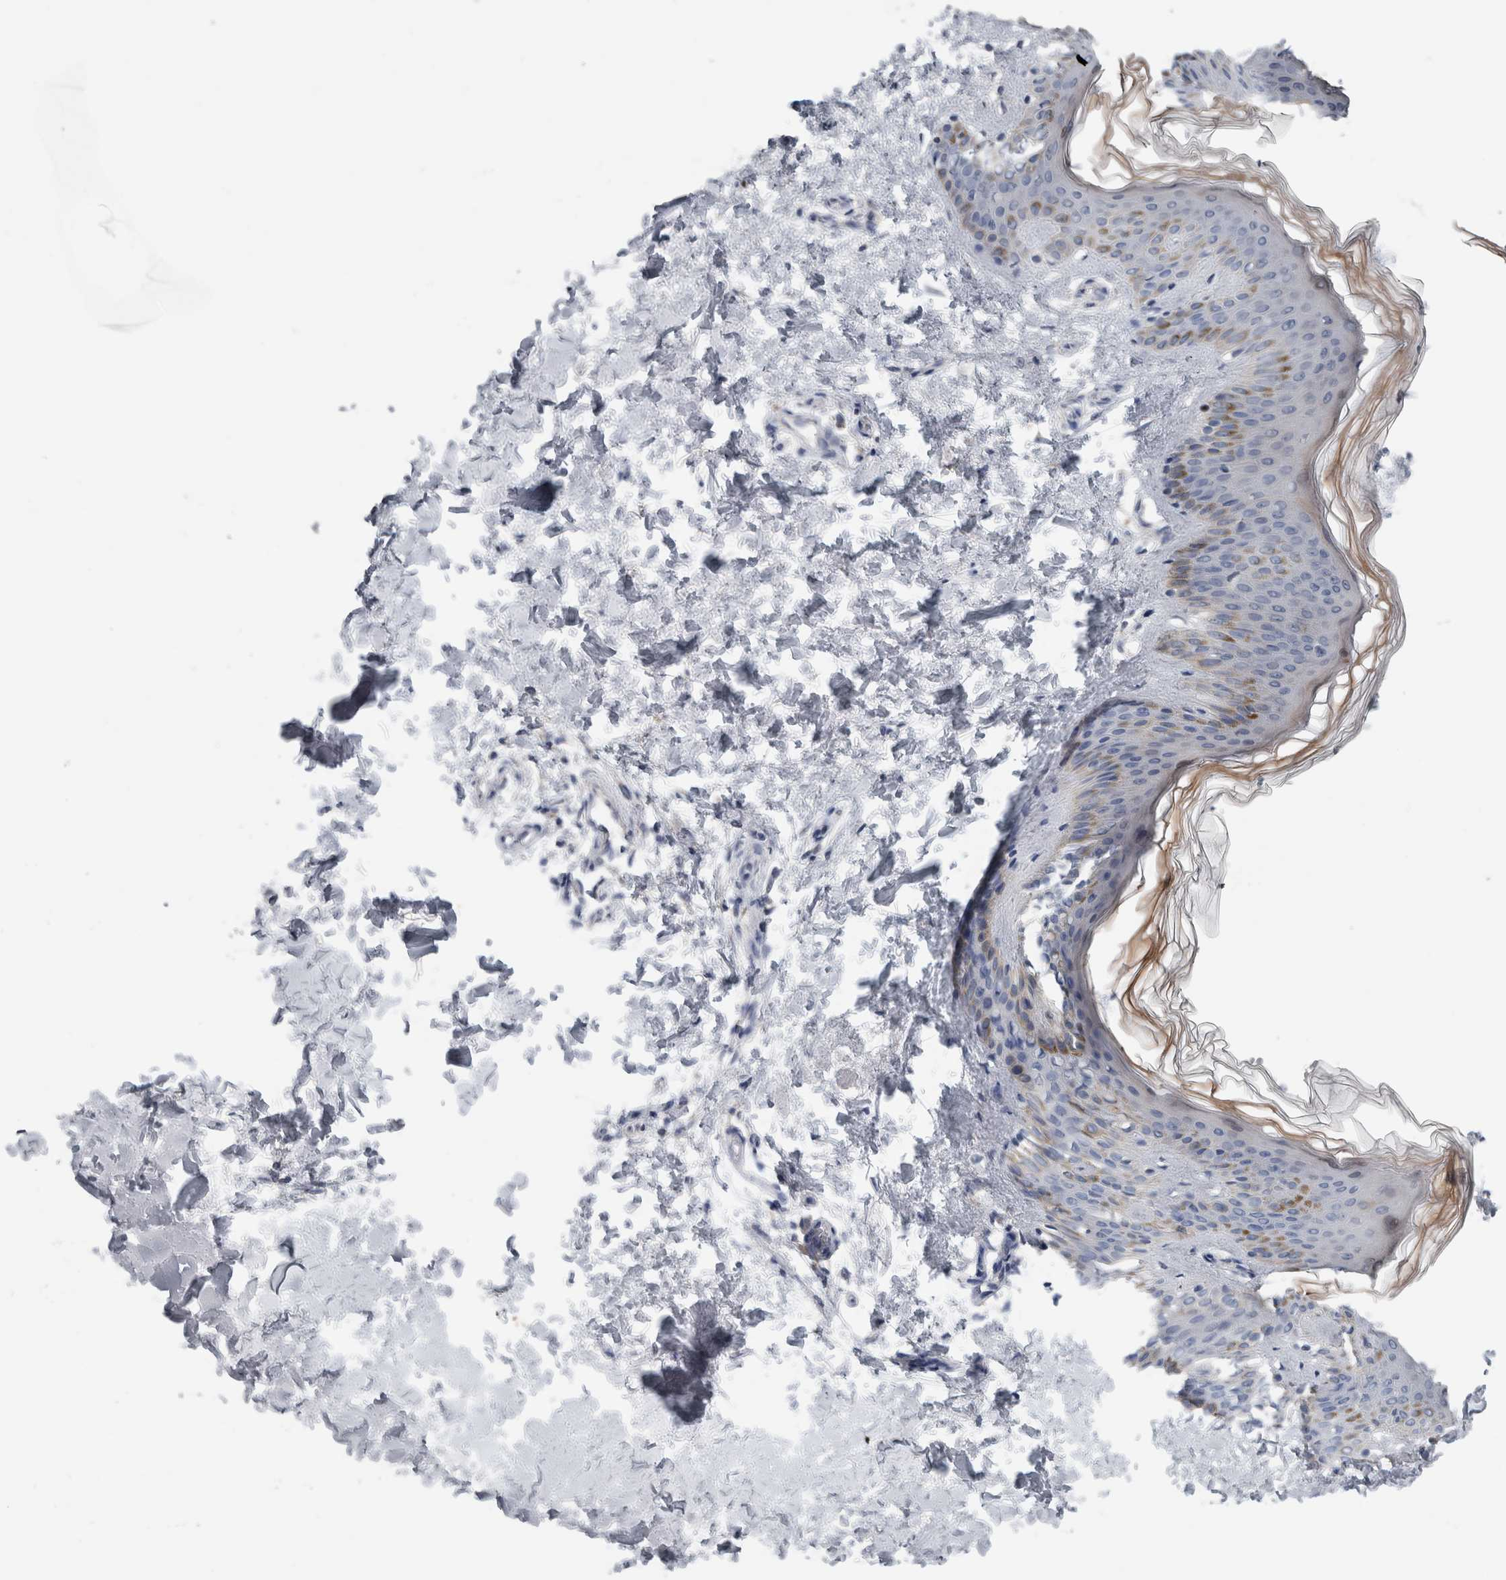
{"staining": {"intensity": "negative", "quantity": "none", "location": "none"}, "tissue": "skin", "cell_type": "Fibroblasts", "image_type": "normal", "snomed": [{"axis": "morphology", "description": "Normal tissue, NOS"}, {"axis": "morphology", "description": "Neoplasm, benign, NOS"}, {"axis": "topography", "description": "Skin"}, {"axis": "topography", "description": "Soft tissue"}], "caption": "A photomicrograph of skin stained for a protein demonstrates no brown staining in fibroblasts.", "gene": "CRNN", "patient": {"sex": "male", "age": 26}}